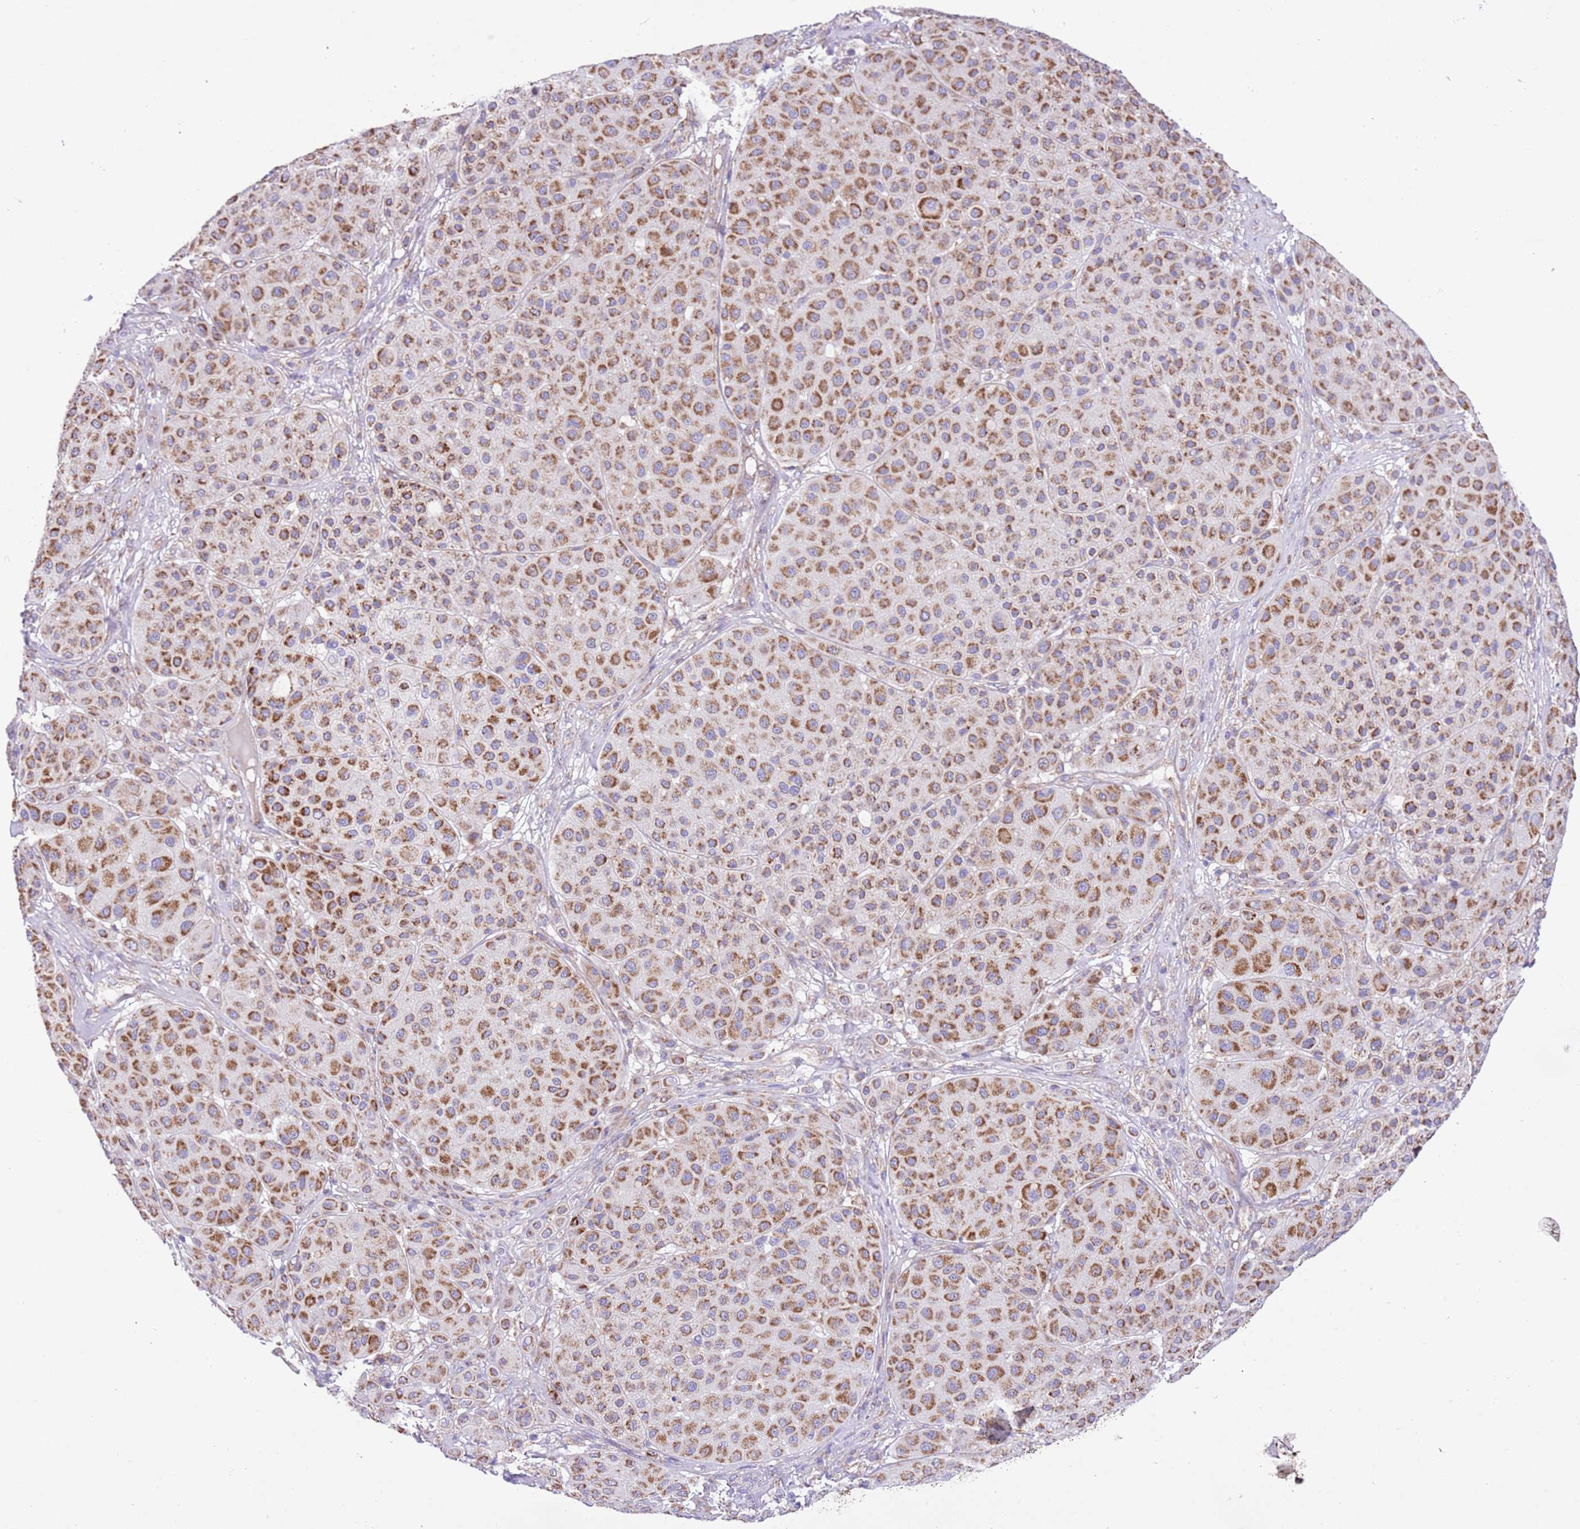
{"staining": {"intensity": "strong", "quantity": ">75%", "location": "cytoplasmic/membranous"}, "tissue": "melanoma", "cell_type": "Tumor cells", "image_type": "cancer", "snomed": [{"axis": "morphology", "description": "Malignant melanoma, Metastatic site"}, {"axis": "topography", "description": "Smooth muscle"}], "caption": "Protein staining shows strong cytoplasmic/membranous expression in approximately >75% of tumor cells in malignant melanoma (metastatic site).", "gene": "SS18L2", "patient": {"sex": "male", "age": 41}}